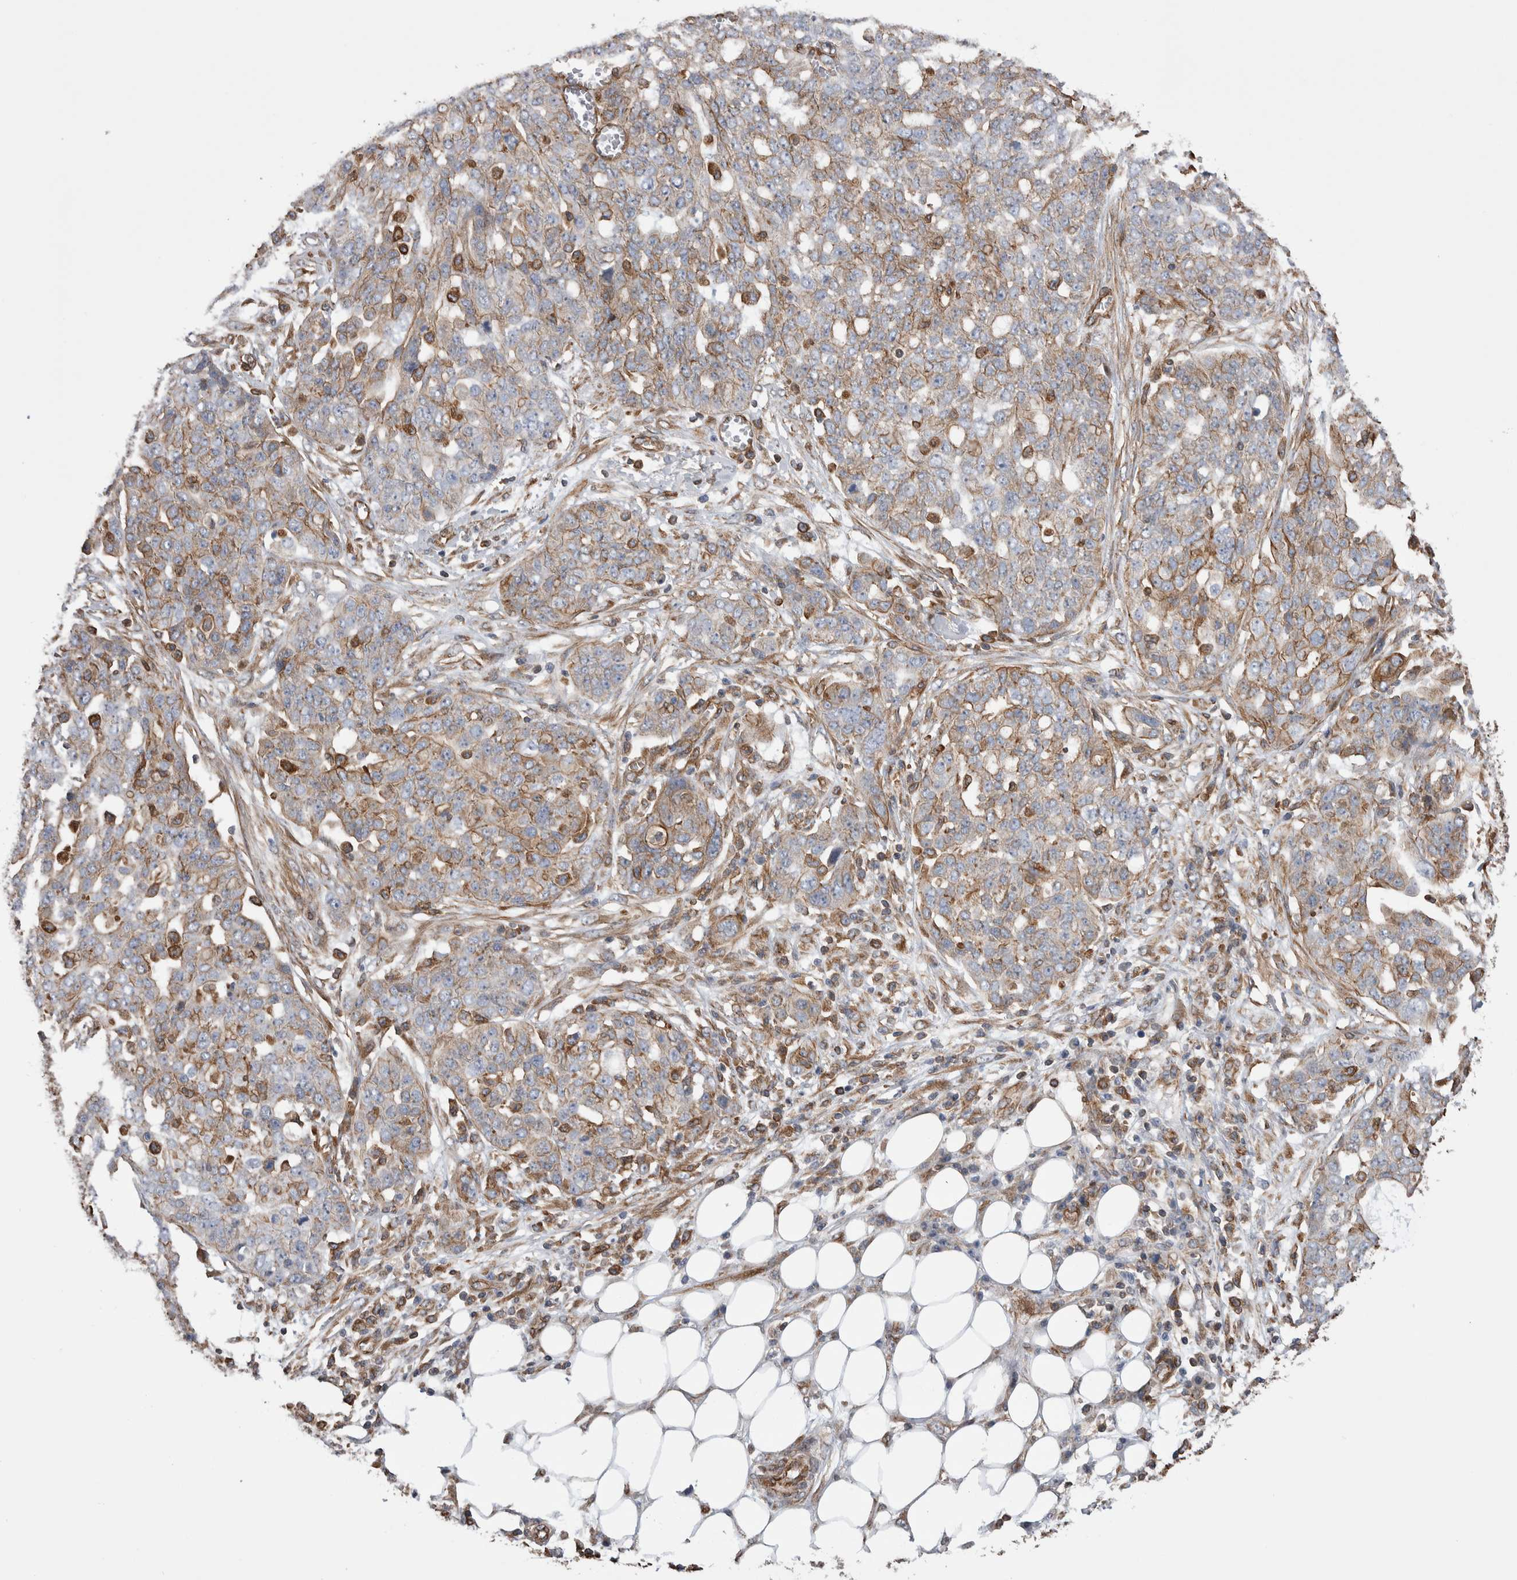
{"staining": {"intensity": "weak", "quantity": ">75%", "location": "cytoplasmic/membranous"}, "tissue": "ovarian cancer", "cell_type": "Tumor cells", "image_type": "cancer", "snomed": [{"axis": "morphology", "description": "Cystadenocarcinoma, serous, NOS"}, {"axis": "topography", "description": "Soft tissue"}, {"axis": "topography", "description": "Ovary"}], "caption": "Human ovarian serous cystadenocarcinoma stained with a protein marker shows weak staining in tumor cells.", "gene": "KIF12", "patient": {"sex": "female", "age": 57}}